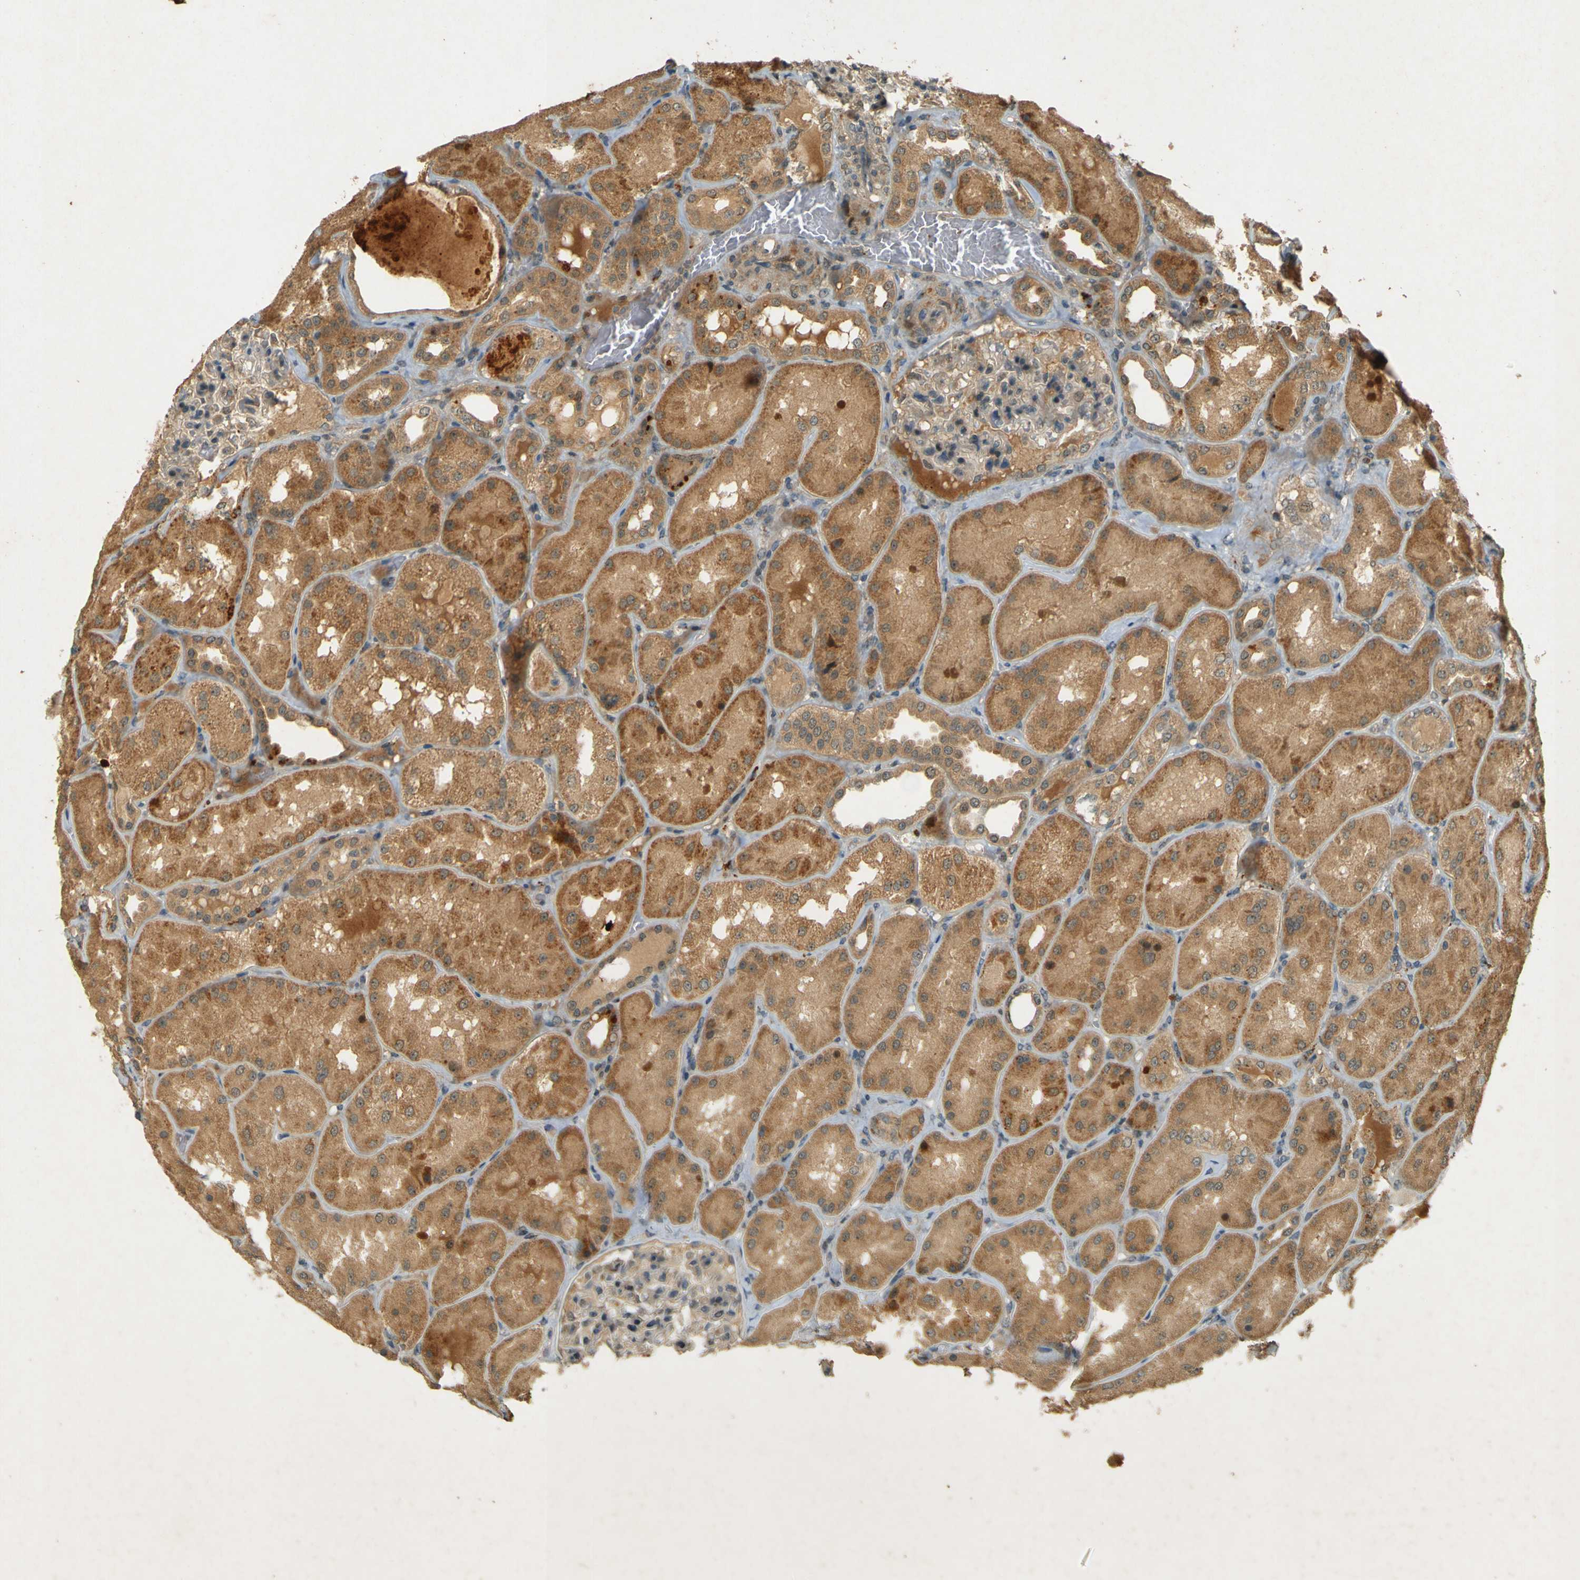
{"staining": {"intensity": "weak", "quantity": "25%-75%", "location": "cytoplasmic/membranous"}, "tissue": "kidney", "cell_type": "Cells in glomeruli", "image_type": "normal", "snomed": [{"axis": "morphology", "description": "Normal tissue, NOS"}, {"axis": "topography", "description": "Kidney"}], "caption": "Immunohistochemical staining of unremarkable human kidney displays low levels of weak cytoplasmic/membranous staining in approximately 25%-75% of cells in glomeruli.", "gene": "MPDZ", "patient": {"sex": "female", "age": 56}}